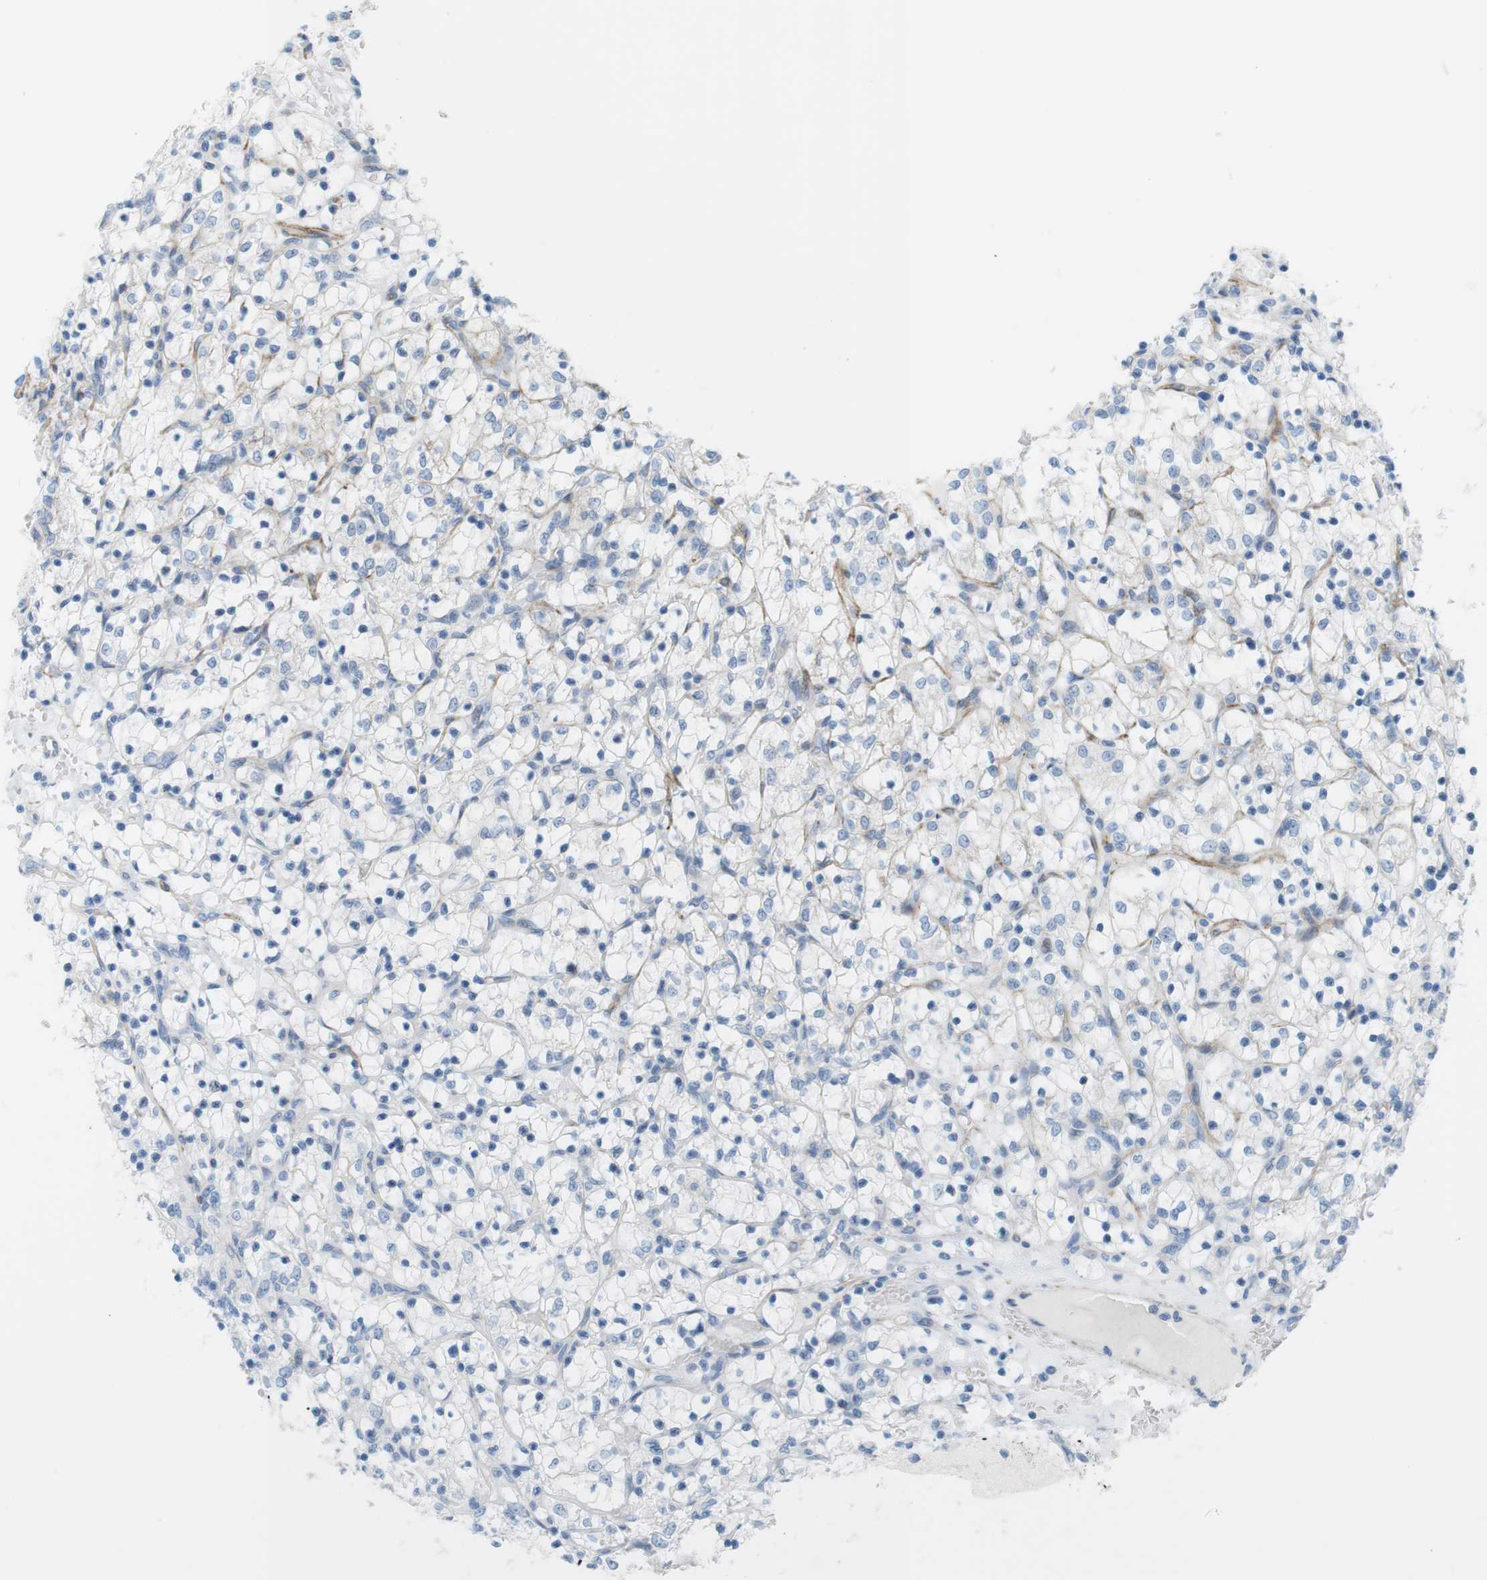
{"staining": {"intensity": "negative", "quantity": "none", "location": "none"}, "tissue": "renal cancer", "cell_type": "Tumor cells", "image_type": "cancer", "snomed": [{"axis": "morphology", "description": "Adenocarcinoma, NOS"}, {"axis": "topography", "description": "Kidney"}], "caption": "This micrograph is of renal cancer (adenocarcinoma) stained with immunohistochemistry to label a protein in brown with the nuclei are counter-stained blue. There is no expression in tumor cells.", "gene": "MYH9", "patient": {"sex": "female", "age": 69}}